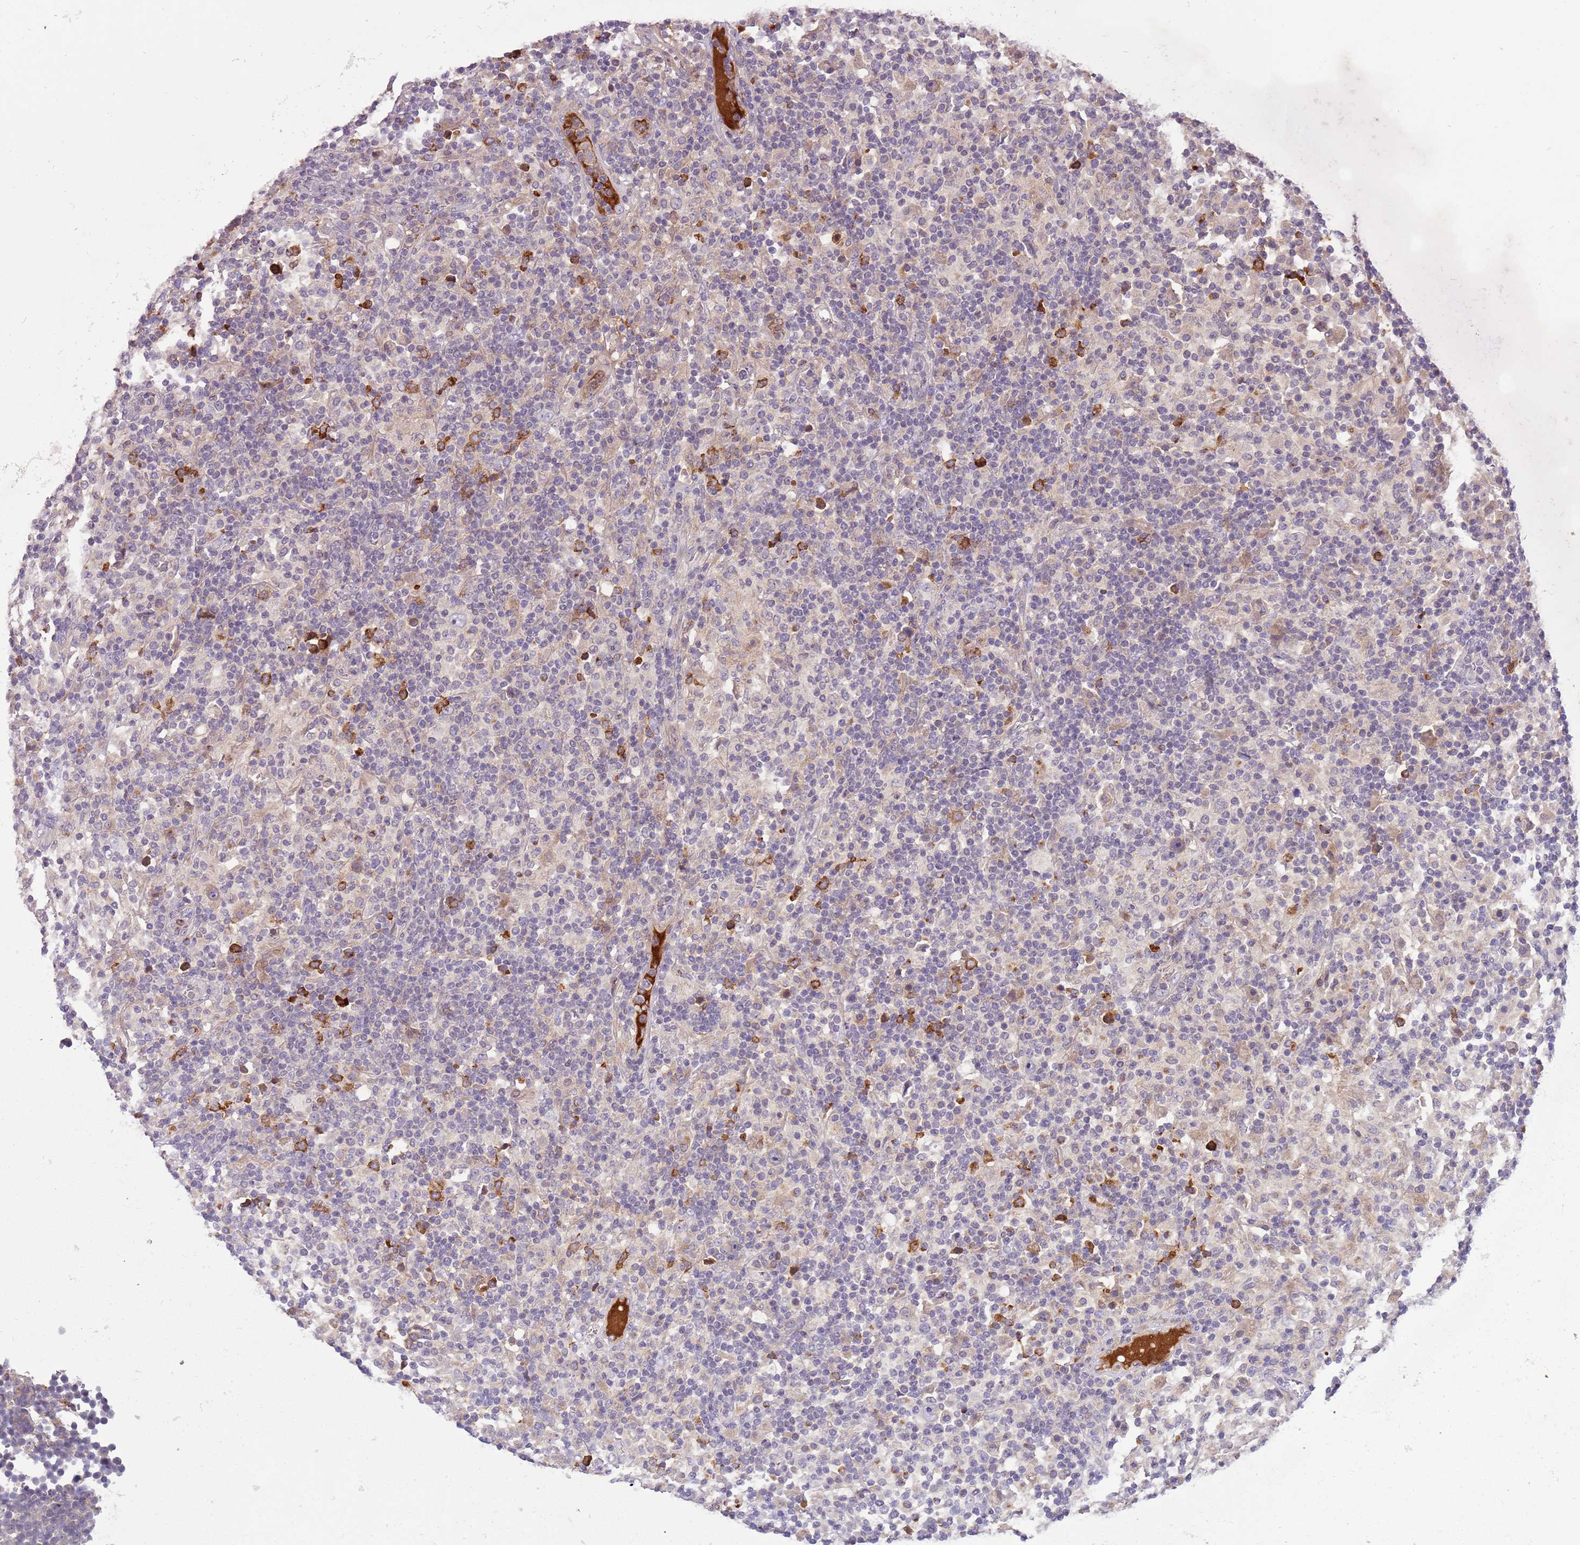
{"staining": {"intensity": "negative", "quantity": "none", "location": "none"}, "tissue": "lymphoma", "cell_type": "Tumor cells", "image_type": "cancer", "snomed": [{"axis": "morphology", "description": "Hodgkin's disease, NOS"}, {"axis": "topography", "description": "Lymph node"}], "caption": "Immunohistochemistry (IHC) photomicrograph of human Hodgkin's disease stained for a protein (brown), which shows no positivity in tumor cells.", "gene": "SCAMP5", "patient": {"sex": "male", "age": 70}}